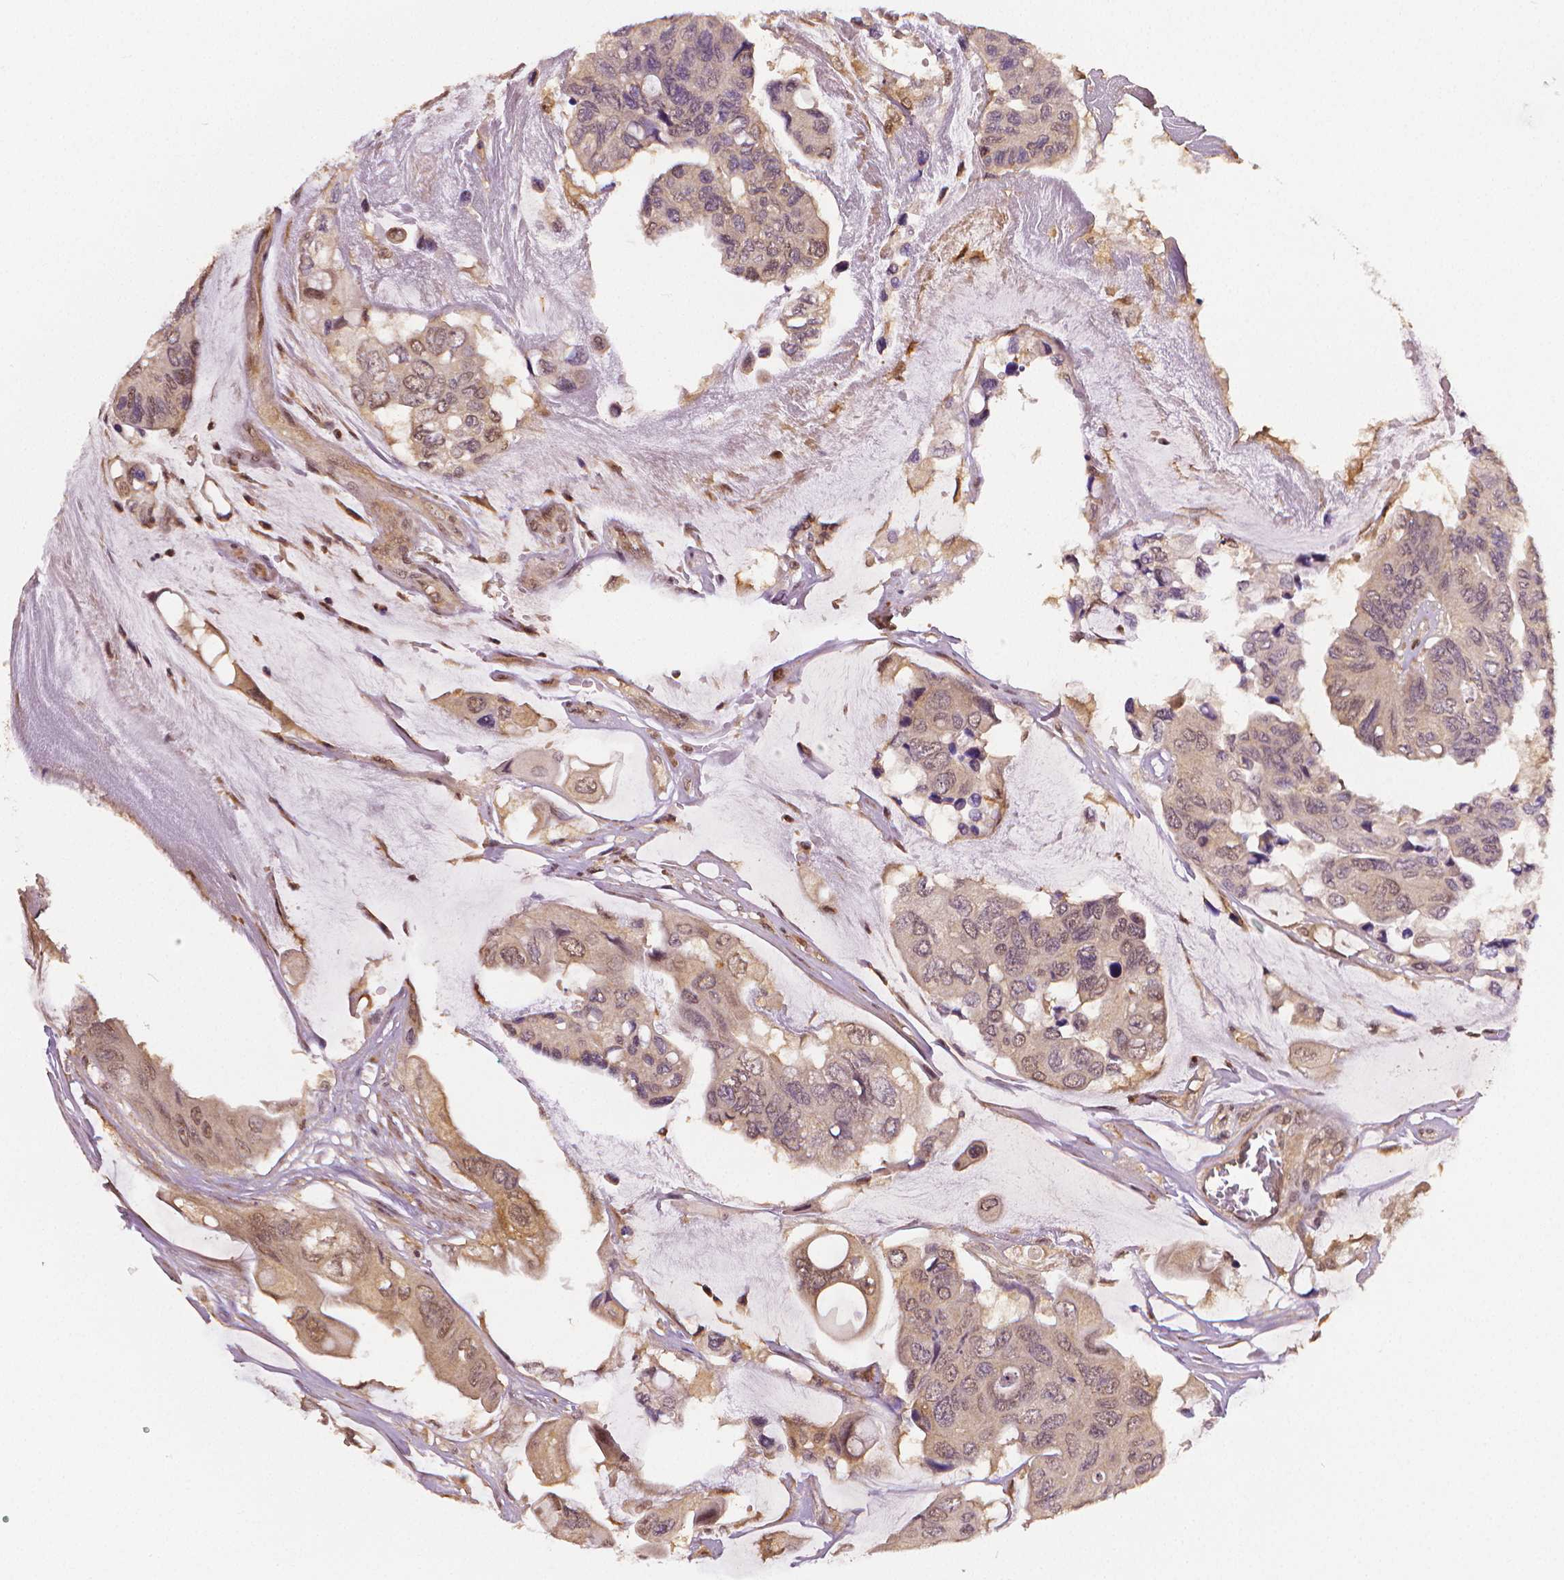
{"staining": {"intensity": "weak", "quantity": "25%-75%", "location": "cytoplasmic/membranous,nuclear"}, "tissue": "colorectal cancer", "cell_type": "Tumor cells", "image_type": "cancer", "snomed": [{"axis": "morphology", "description": "Adenocarcinoma, NOS"}, {"axis": "topography", "description": "Rectum"}], "caption": "Colorectal adenocarcinoma was stained to show a protein in brown. There is low levels of weak cytoplasmic/membranous and nuclear staining in approximately 25%-75% of tumor cells. The protein is stained brown, and the nuclei are stained in blue (DAB IHC with brightfield microscopy, high magnification).", "gene": "STAT3", "patient": {"sex": "male", "age": 63}}